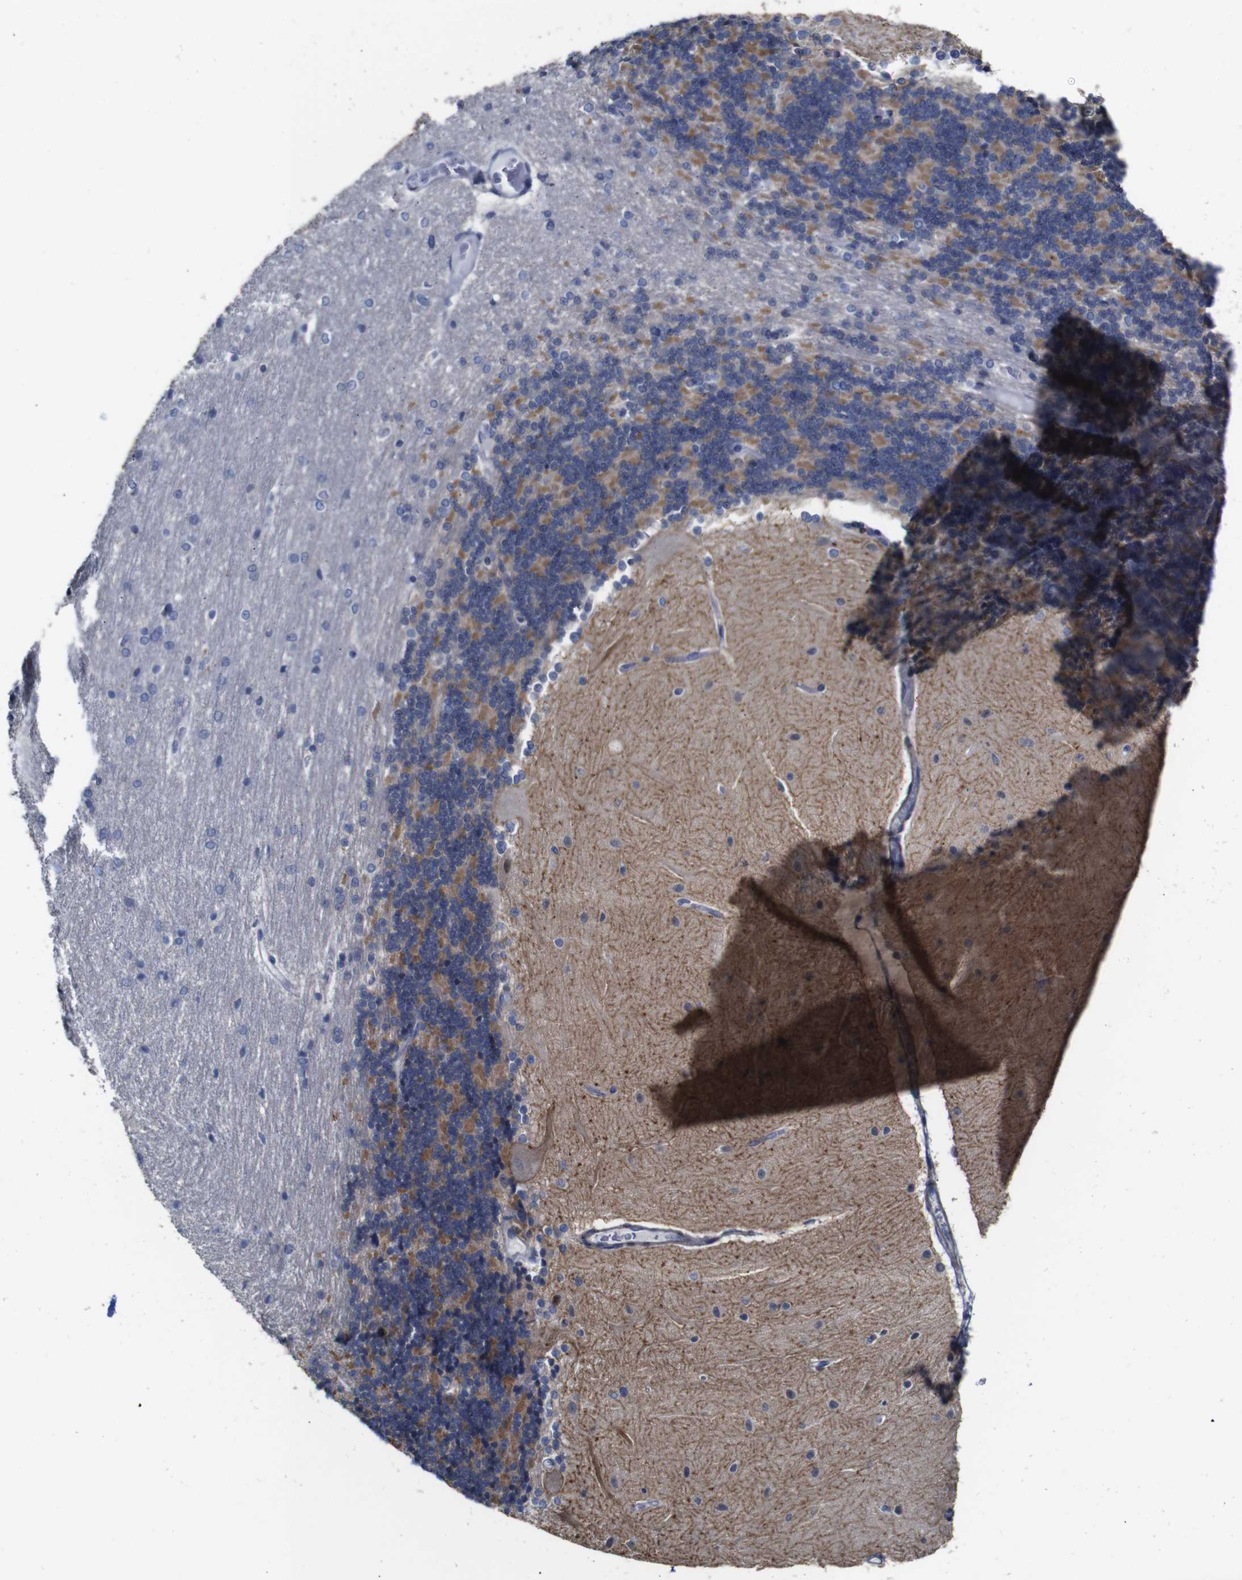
{"staining": {"intensity": "moderate", "quantity": "25%-75%", "location": "cytoplasmic/membranous"}, "tissue": "cerebellum", "cell_type": "Cells in granular layer", "image_type": "normal", "snomed": [{"axis": "morphology", "description": "Normal tissue, NOS"}, {"axis": "topography", "description": "Cerebellum"}], "caption": "The photomicrograph shows a brown stain indicating the presence of a protein in the cytoplasmic/membranous of cells in granular layer in cerebellum. (IHC, brightfield microscopy, high magnification).", "gene": "TCEAL9", "patient": {"sex": "female", "age": 54}}